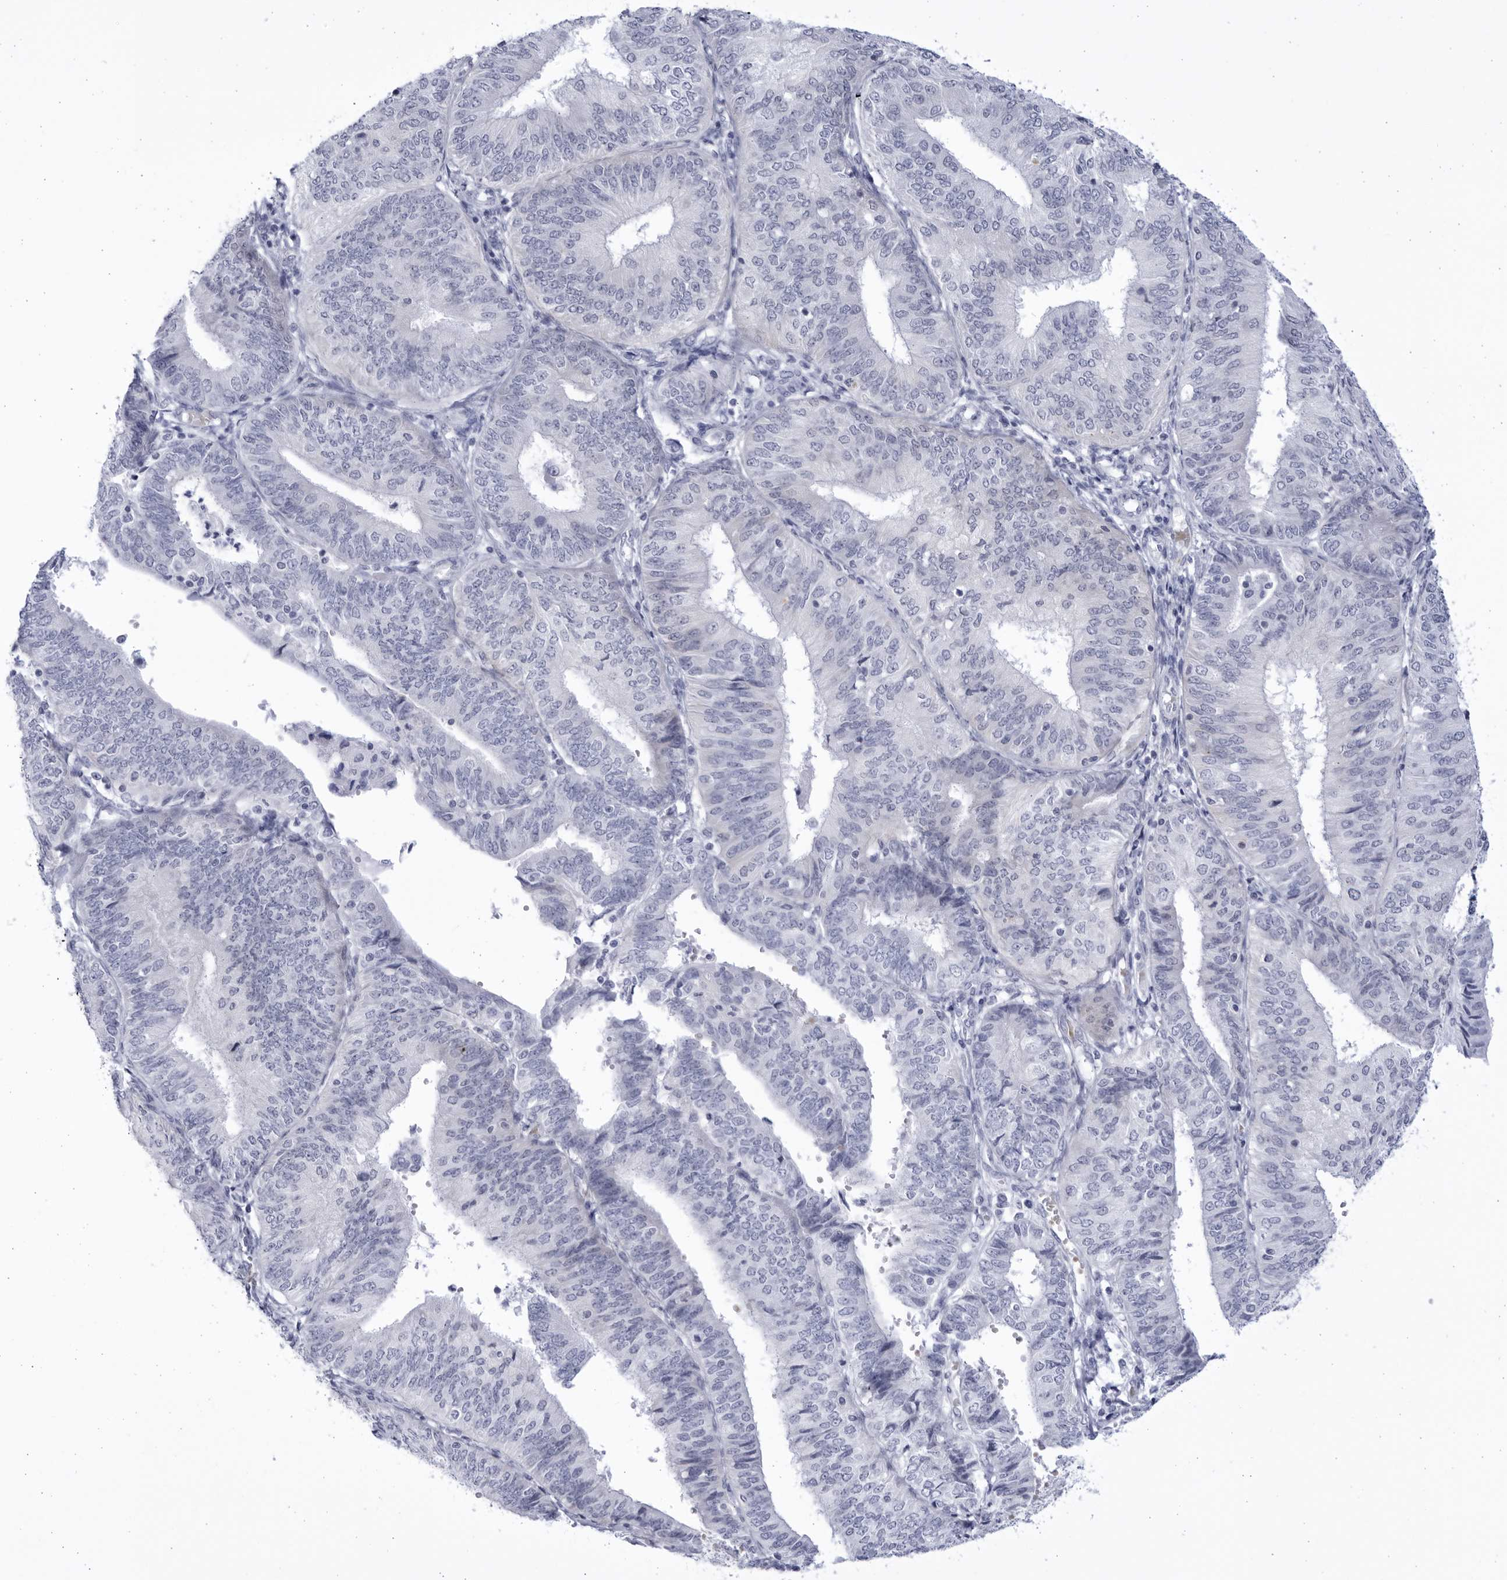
{"staining": {"intensity": "negative", "quantity": "none", "location": "none"}, "tissue": "endometrial cancer", "cell_type": "Tumor cells", "image_type": "cancer", "snomed": [{"axis": "morphology", "description": "Adenocarcinoma, NOS"}, {"axis": "topography", "description": "Endometrium"}], "caption": "High magnification brightfield microscopy of endometrial cancer (adenocarcinoma) stained with DAB (brown) and counterstained with hematoxylin (blue): tumor cells show no significant expression.", "gene": "CCDC181", "patient": {"sex": "female", "age": 58}}